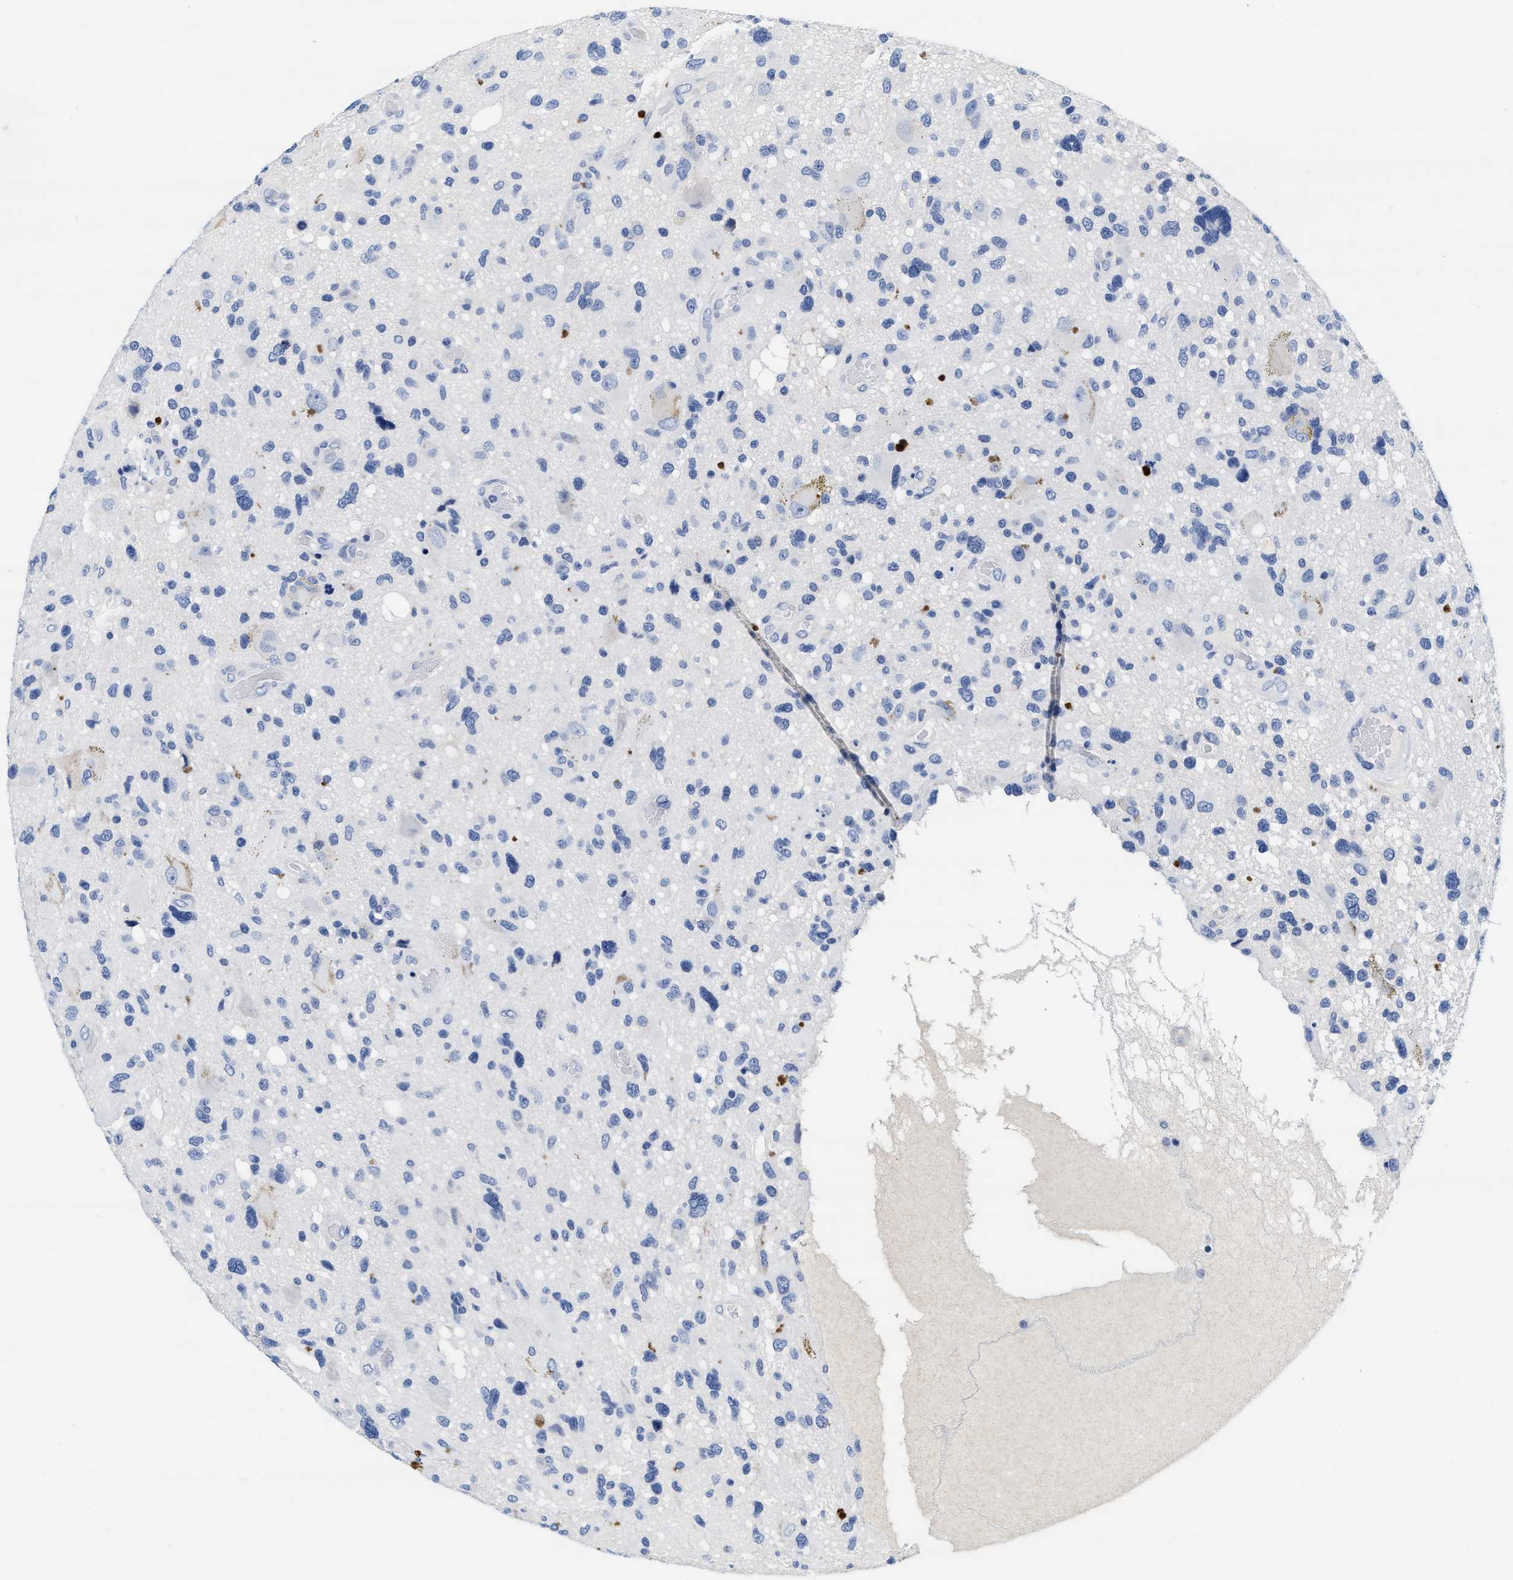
{"staining": {"intensity": "negative", "quantity": "none", "location": "none"}, "tissue": "glioma", "cell_type": "Tumor cells", "image_type": "cancer", "snomed": [{"axis": "morphology", "description": "Glioma, malignant, High grade"}, {"axis": "topography", "description": "Brain"}], "caption": "High magnification brightfield microscopy of malignant high-grade glioma stained with DAB (3,3'-diaminobenzidine) (brown) and counterstained with hematoxylin (blue): tumor cells show no significant positivity.", "gene": "TTC3", "patient": {"sex": "male", "age": 33}}